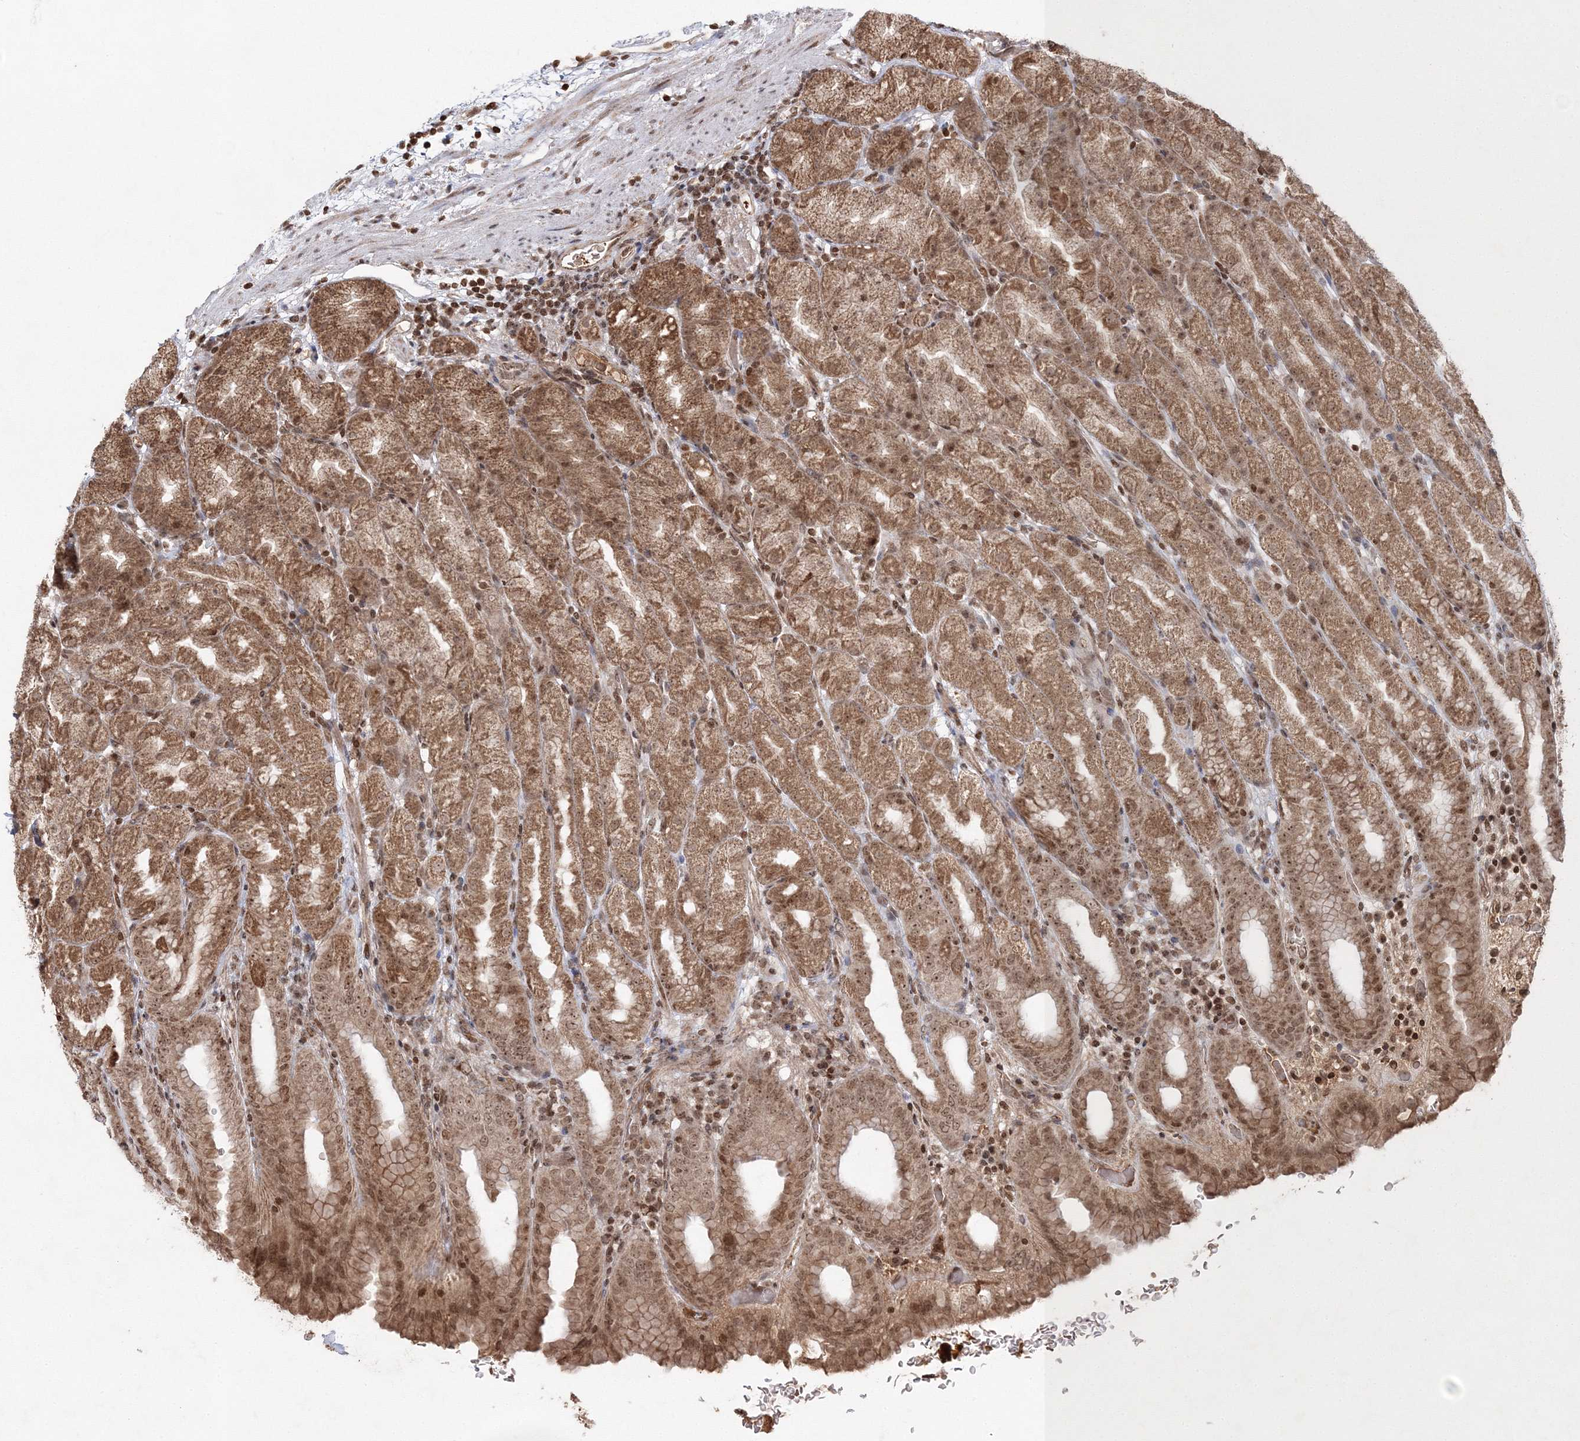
{"staining": {"intensity": "moderate", "quantity": ">75%", "location": "cytoplasmic/membranous,nuclear"}, "tissue": "stomach", "cell_type": "Glandular cells", "image_type": "normal", "snomed": [{"axis": "morphology", "description": "Normal tissue, NOS"}, {"axis": "topography", "description": "Stomach, upper"}], "caption": "Normal stomach demonstrates moderate cytoplasmic/membranous,nuclear expression in about >75% of glandular cells, visualized by immunohistochemistry.", "gene": "CARM1", "patient": {"sex": "male", "age": 68}}